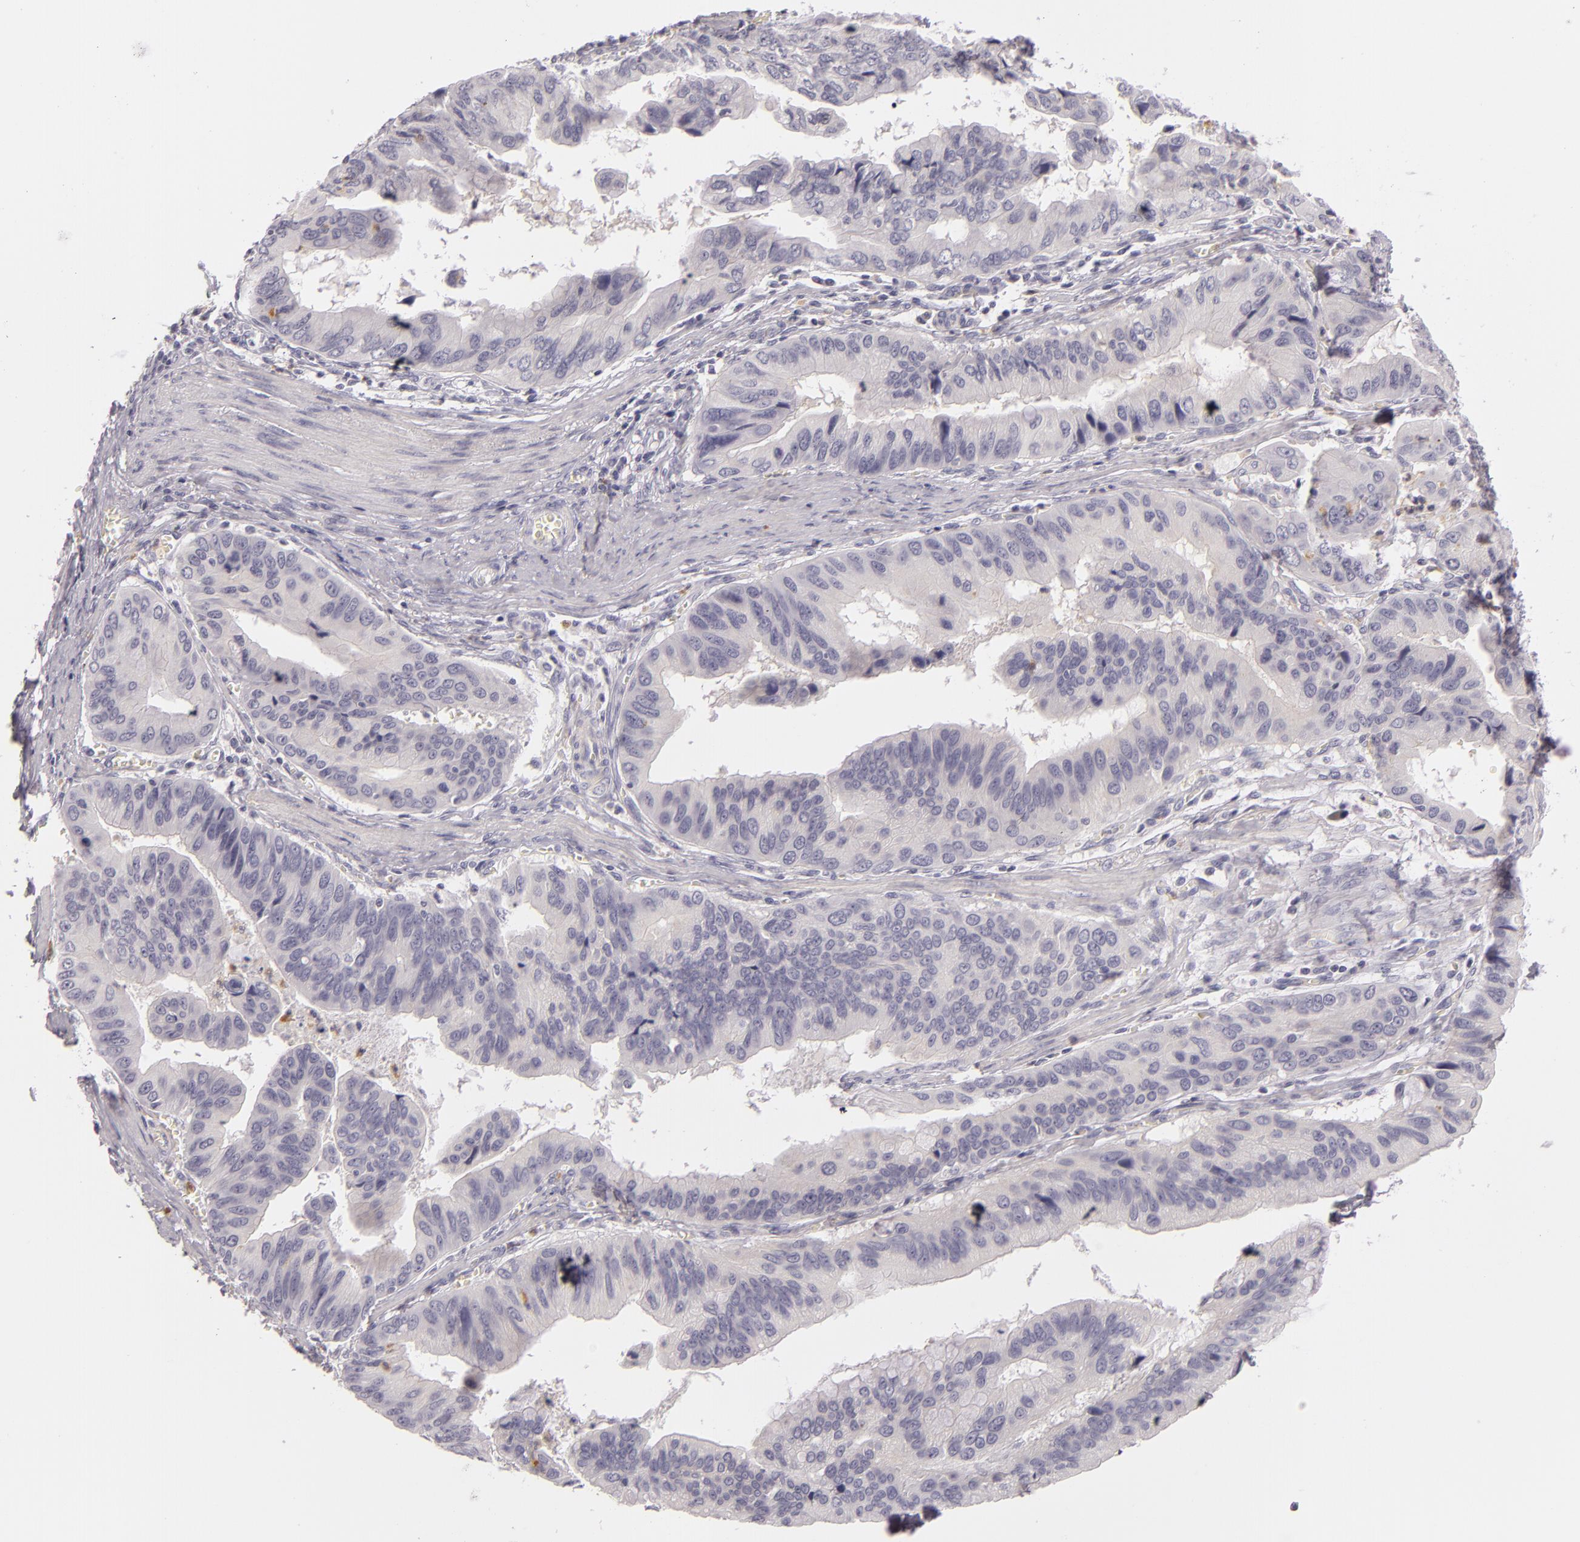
{"staining": {"intensity": "weak", "quantity": "<25%", "location": "cytoplasmic/membranous"}, "tissue": "stomach cancer", "cell_type": "Tumor cells", "image_type": "cancer", "snomed": [{"axis": "morphology", "description": "Adenocarcinoma, NOS"}, {"axis": "topography", "description": "Stomach, upper"}], "caption": "Tumor cells show no significant protein expression in adenocarcinoma (stomach).", "gene": "FAM181A", "patient": {"sex": "male", "age": 80}}